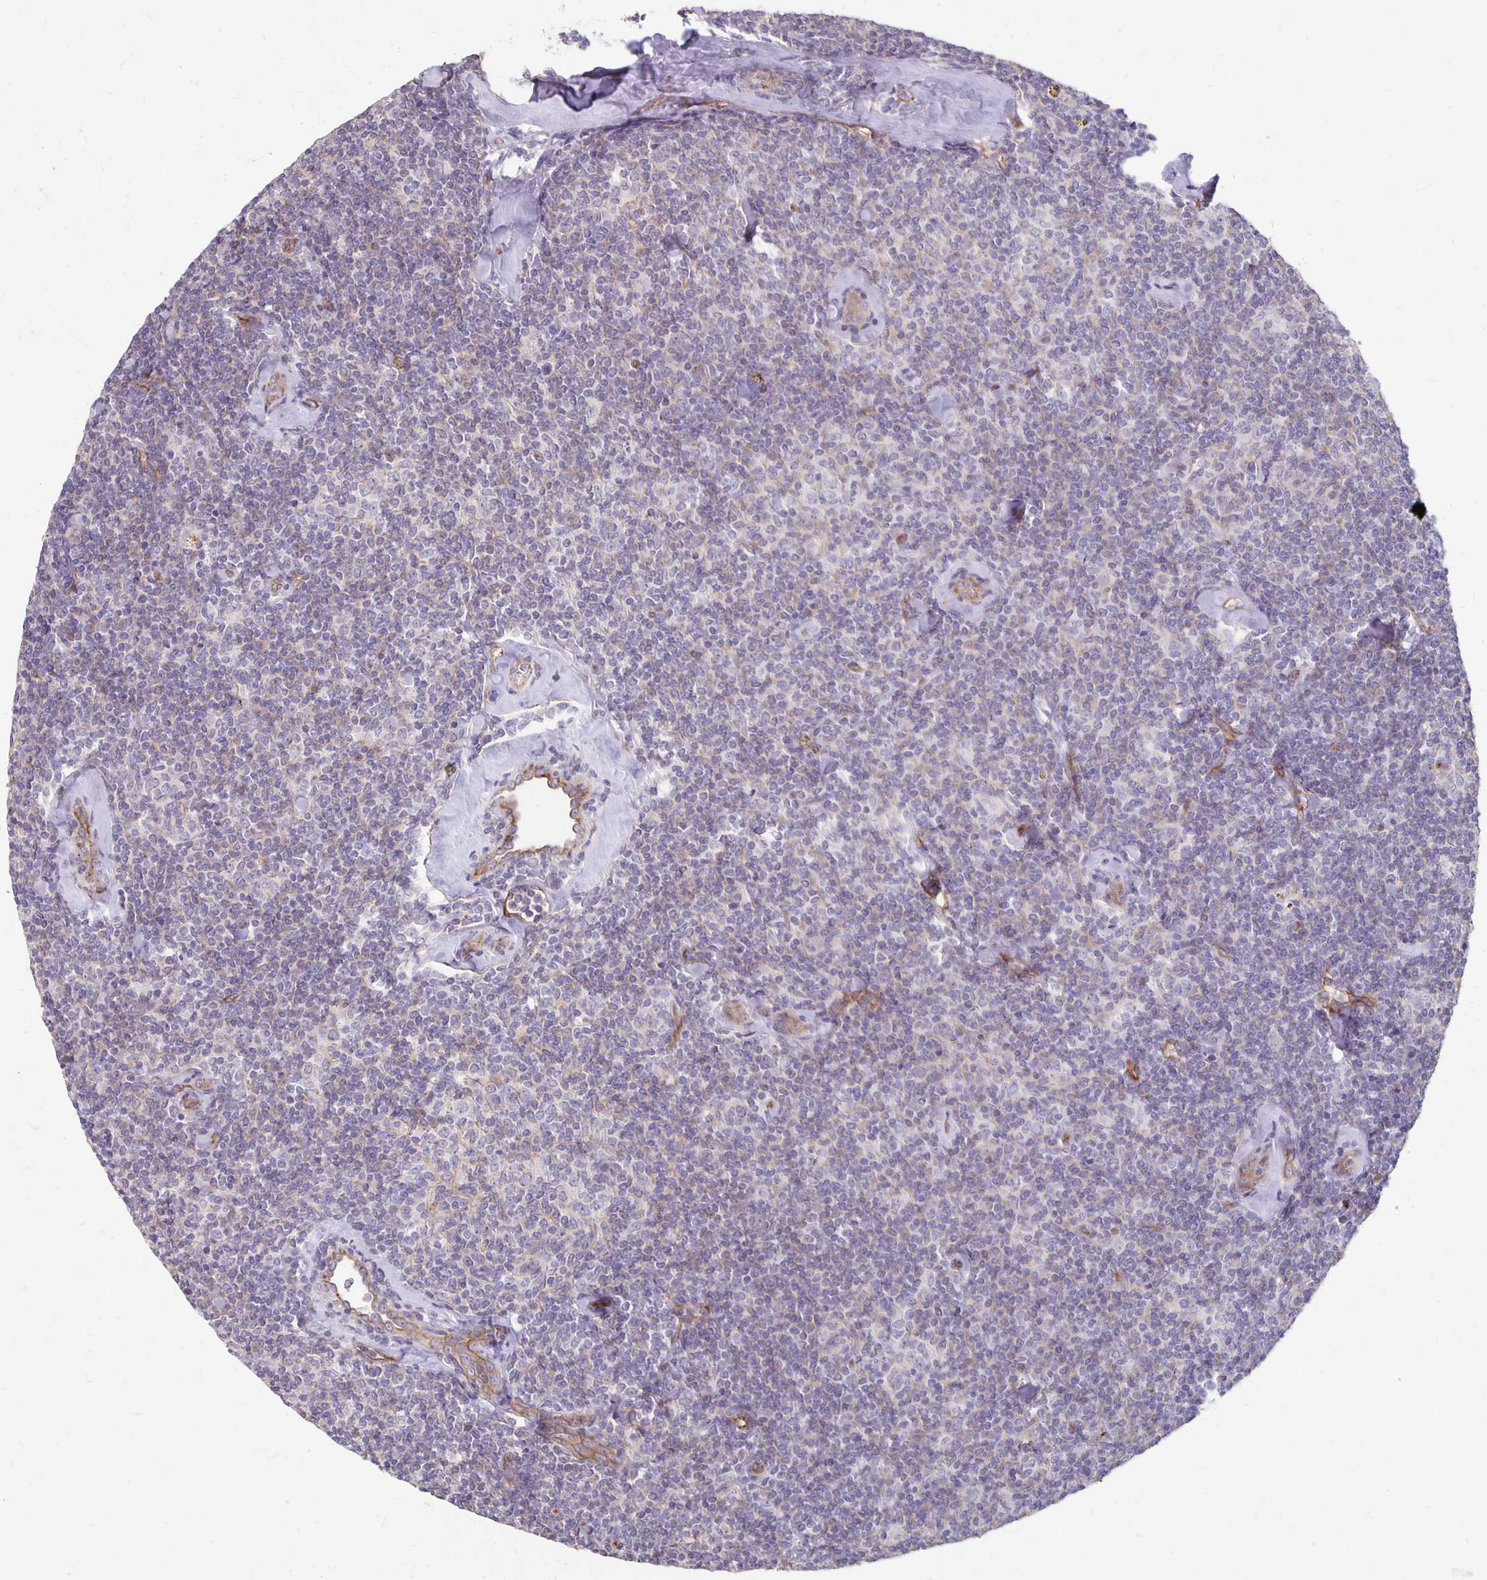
{"staining": {"intensity": "negative", "quantity": "none", "location": "none"}, "tissue": "lymphoma", "cell_type": "Tumor cells", "image_type": "cancer", "snomed": [{"axis": "morphology", "description": "Malignant lymphoma, non-Hodgkin's type, Low grade"}, {"axis": "topography", "description": "Lymph node"}], "caption": "High magnification brightfield microscopy of lymphoma stained with DAB (brown) and counterstained with hematoxylin (blue): tumor cells show no significant expression.", "gene": "PPP1R3E", "patient": {"sex": "female", "age": 56}}